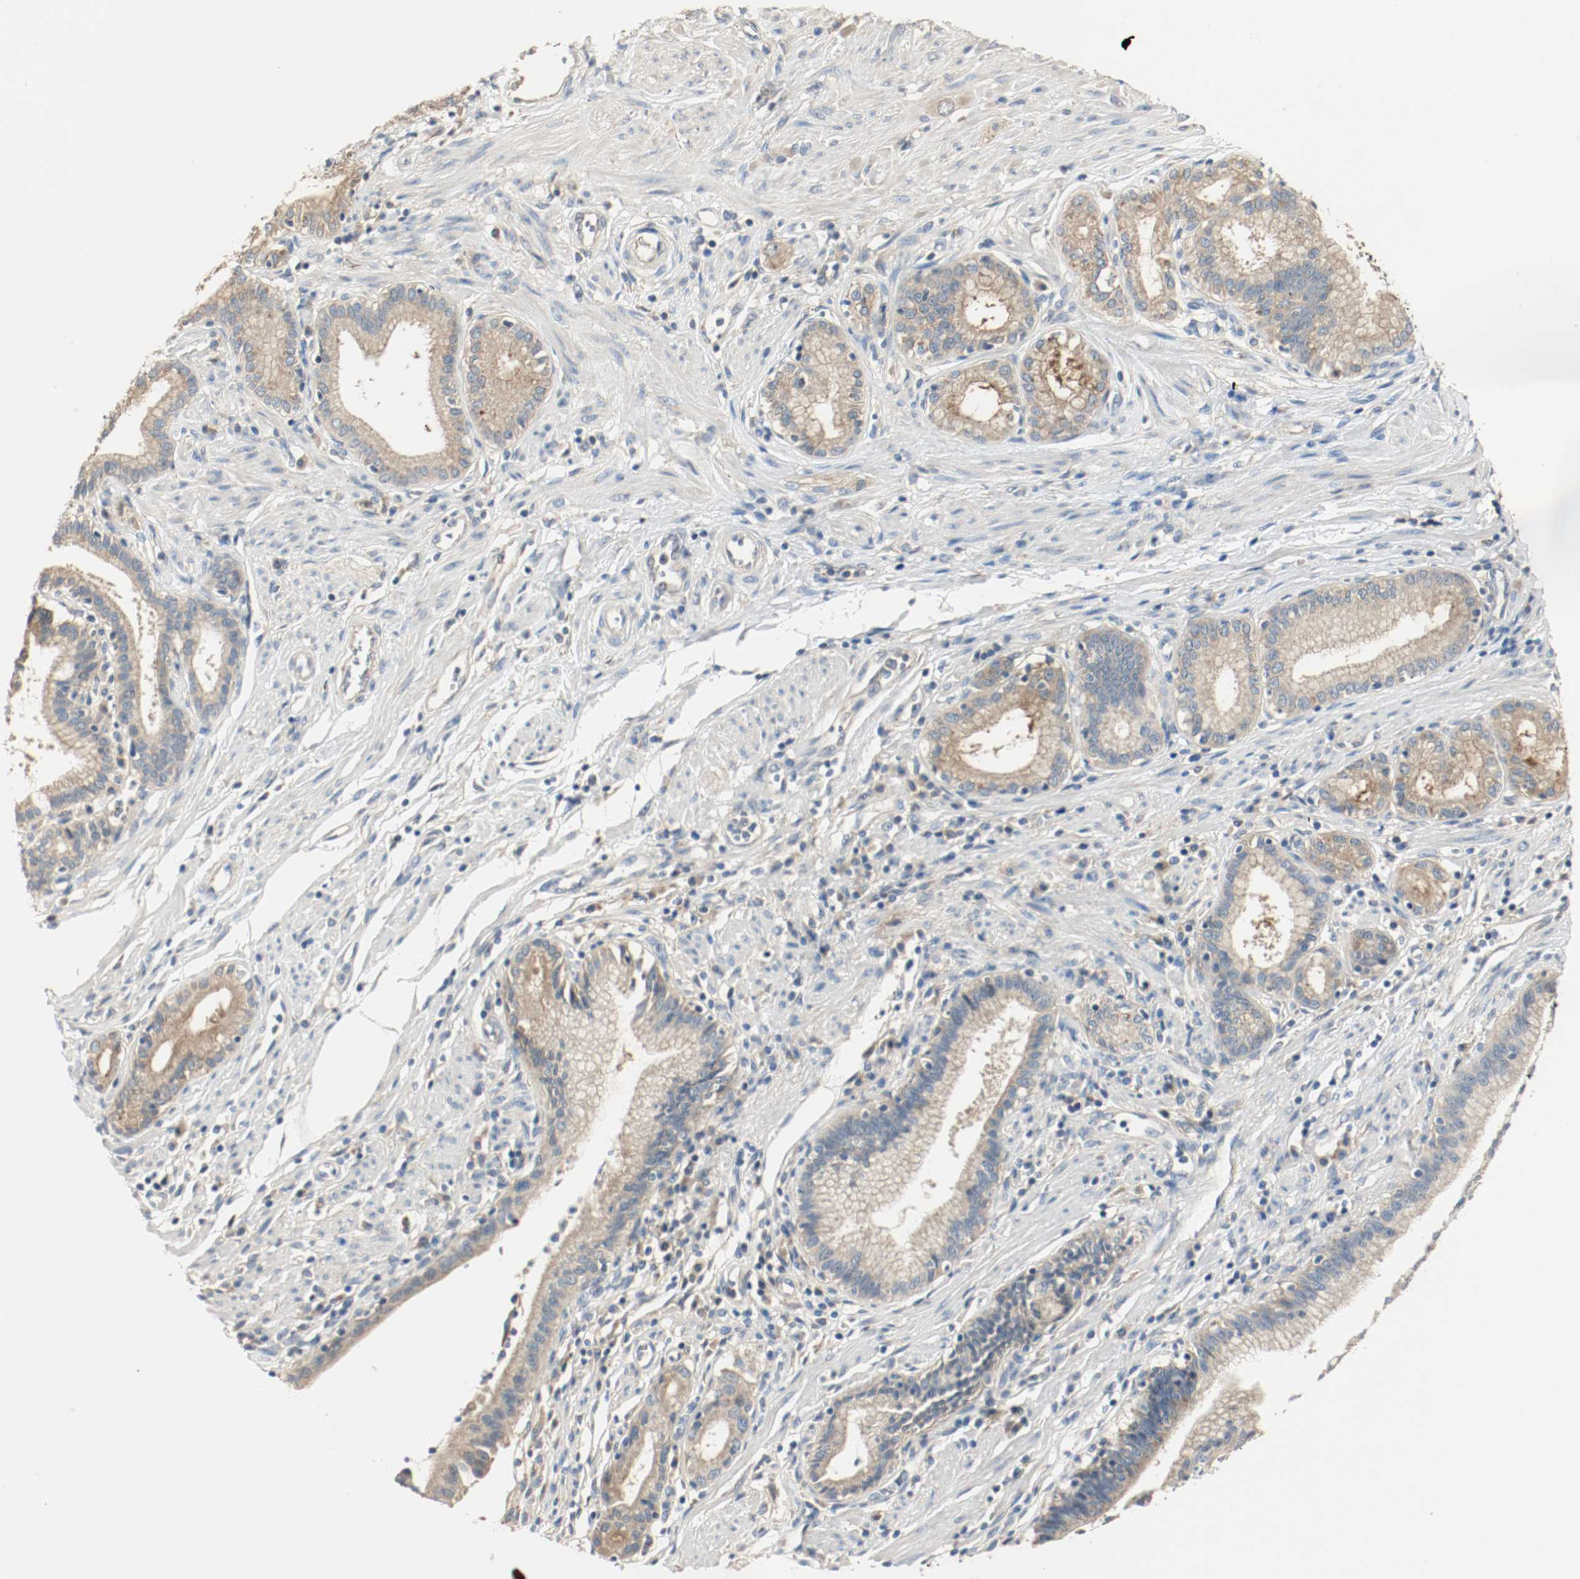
{"staining": {"intensity": "moderate", "quantity": "25%-75%", "location": "cytoplasmic/membranous"}, "tissue": "pancreatic cancer", "cell_type": "Tumor cells", "image_type": "cancer", "snomed": [{"axis": "morphology", "description": "Adenocarcinoma, NOS"}, {"axis": "topography", "description": "Pancreas"}], "caption": "Tumor cells demonstrate moderate cytoplasmic/membranous expression in about 25%-75% of cells in pancreatic adenocarcinoma. (DAB (3,3'-diaminobenzidine) = brown stain, brightfield microscopy at high magnification).", "gene": "MELTF", "patient": {"sex": "female", "age": 48}}